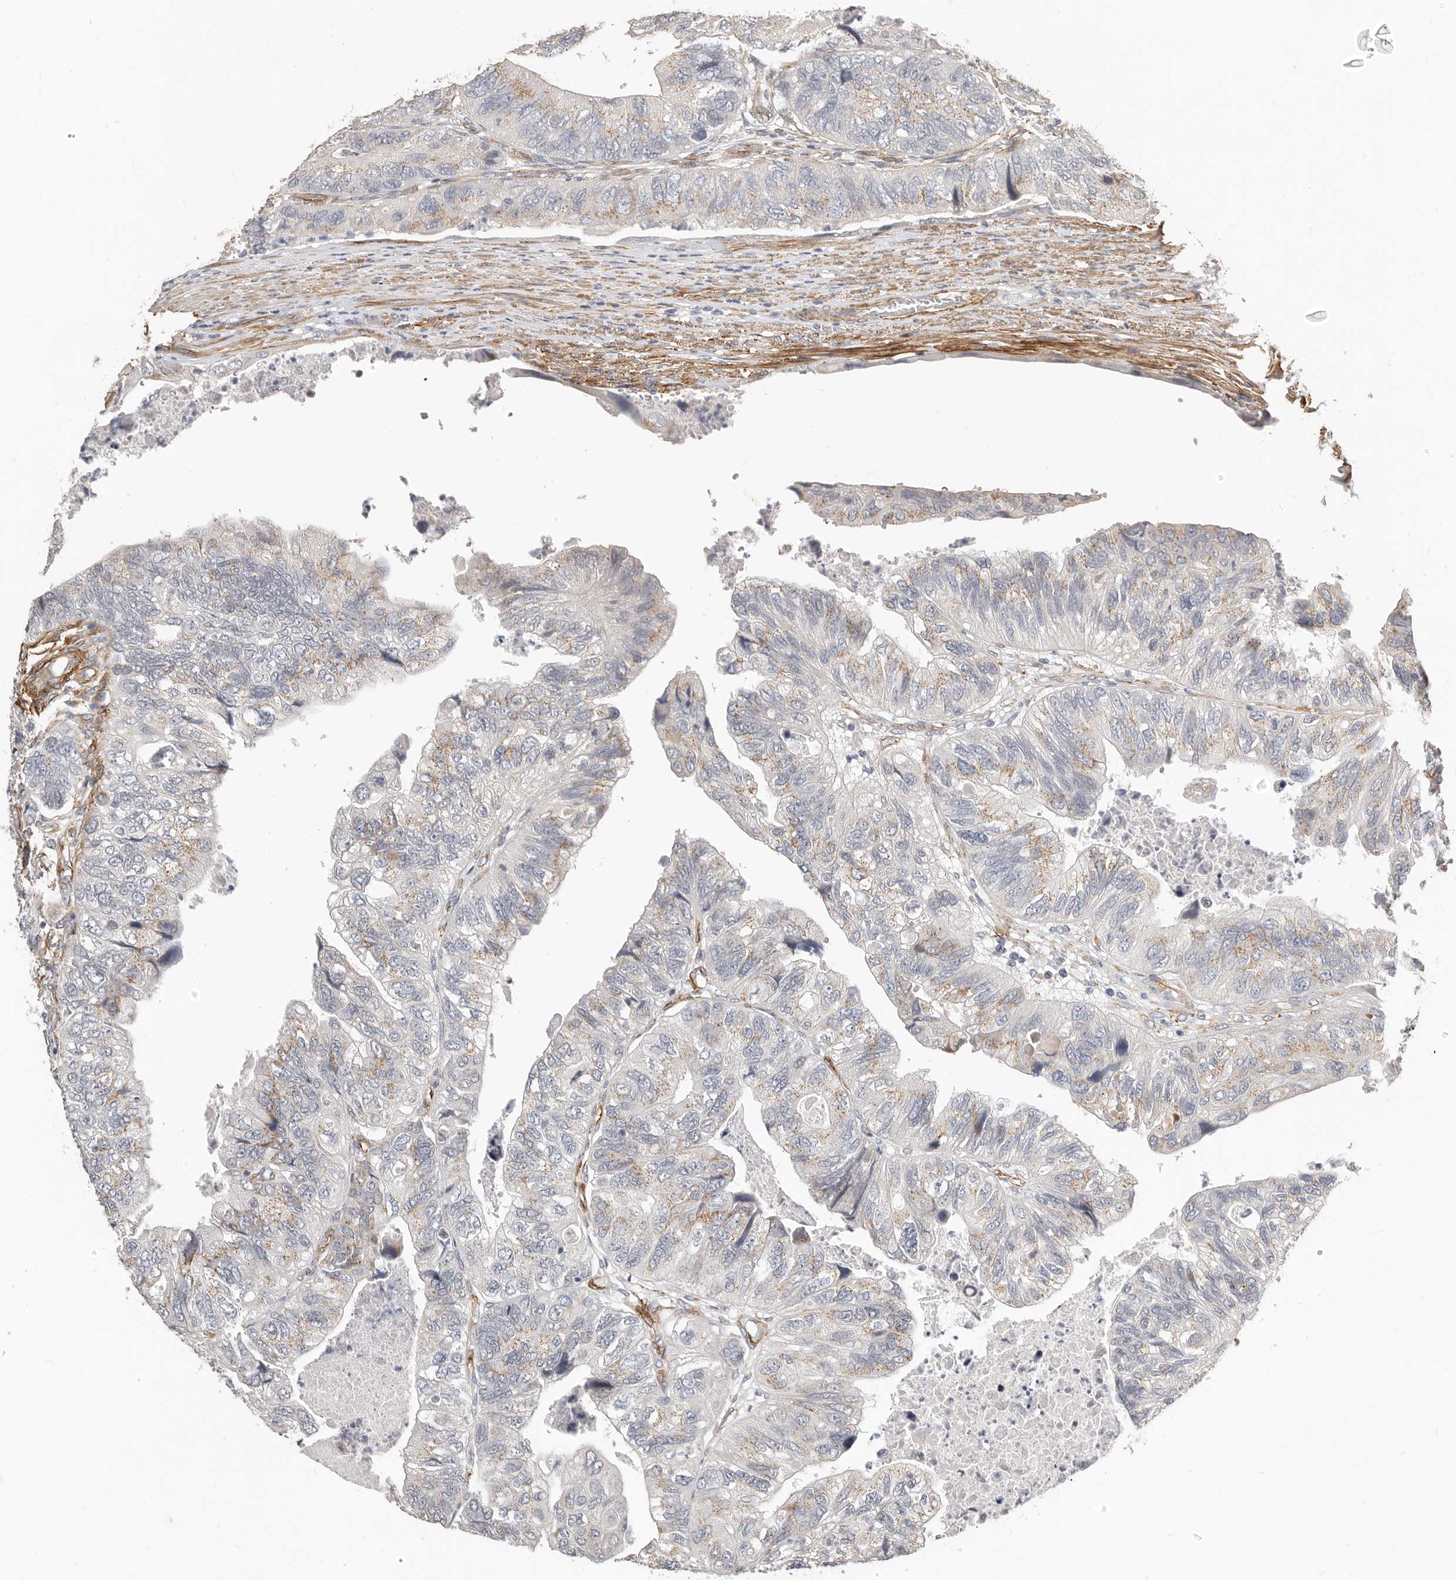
{"staining": {"intensity": "weak", "quantity": ">75%", "location": "cytoplasmic/membranous"}, "tissue": "colorectal cancer", "cell_type": "Tumor cells", "image_type": "cancer", "snomed": [{"axis": "morphology", "description": "Adenocarcinoma, NOS"}, {"axis": "topography", "description": "Rectum"}], "caption": "Immunohistochemistry (DAB) staining of human colorectal cancer (adenocarcinoma) demonstrates weak cytoplasmic/membranous protein expression in about >75% of tumor cells. Using DAB (brown) and hematoxylin (blue) stains, captured at high magnification using brightfield microscopy.", "gene": "RABAC1", "patient": {"sex": "male", "age": 63}}